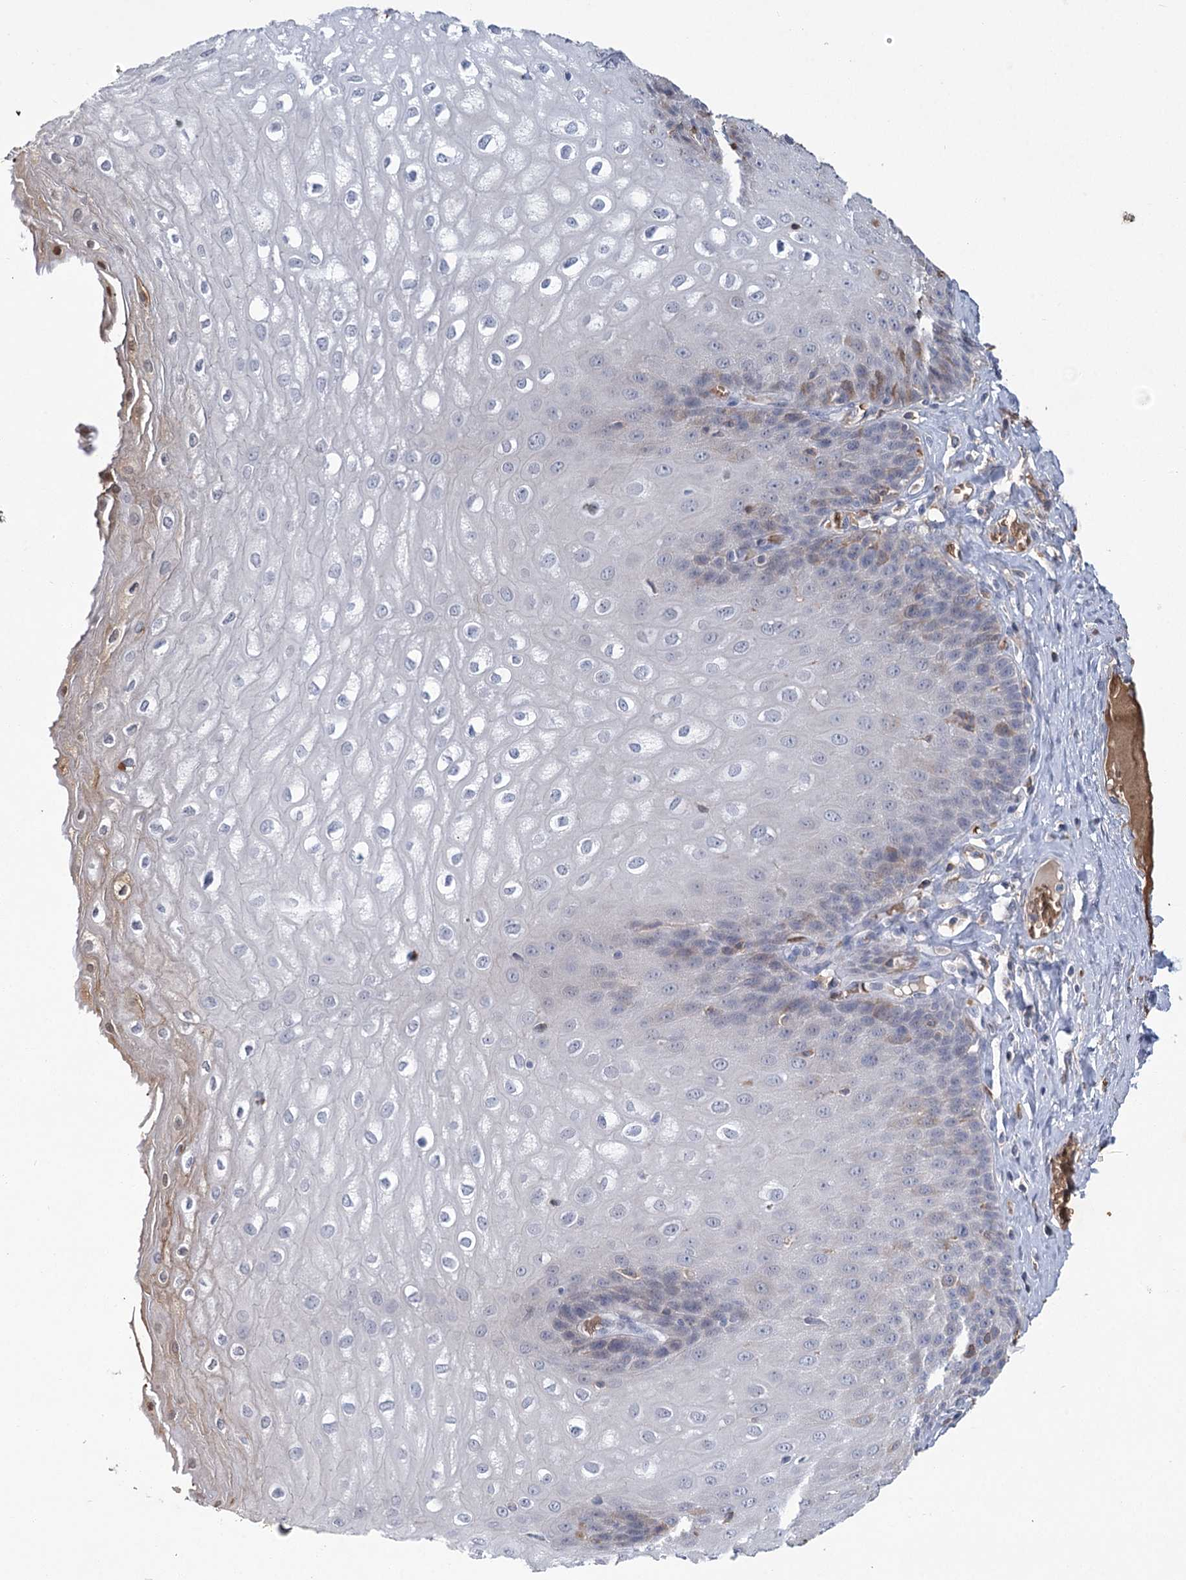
{"staining": {"intensity": "moderate", "quantity": "<25%", "location": "cytoplasmic/membranous"}, "tissue": "esophagus", "cell_type": "Squamous epithelial cells", "image_type": "normal", "snomed": [{"axis": "morphology", "description": "Normal tissue, NOS"}, {"axis": "topography", "description": "Esophagus"}], "caption": "A brown stain highlights moderate cytoplasmic/membranous expression of a protein in squamous epithelial cells of normal human esophagus. (brown staining indicates protein expression, while blue staining denotes nuclei).", "gene": "HBA1", "patient": {"sex": "male", "age": 60}}